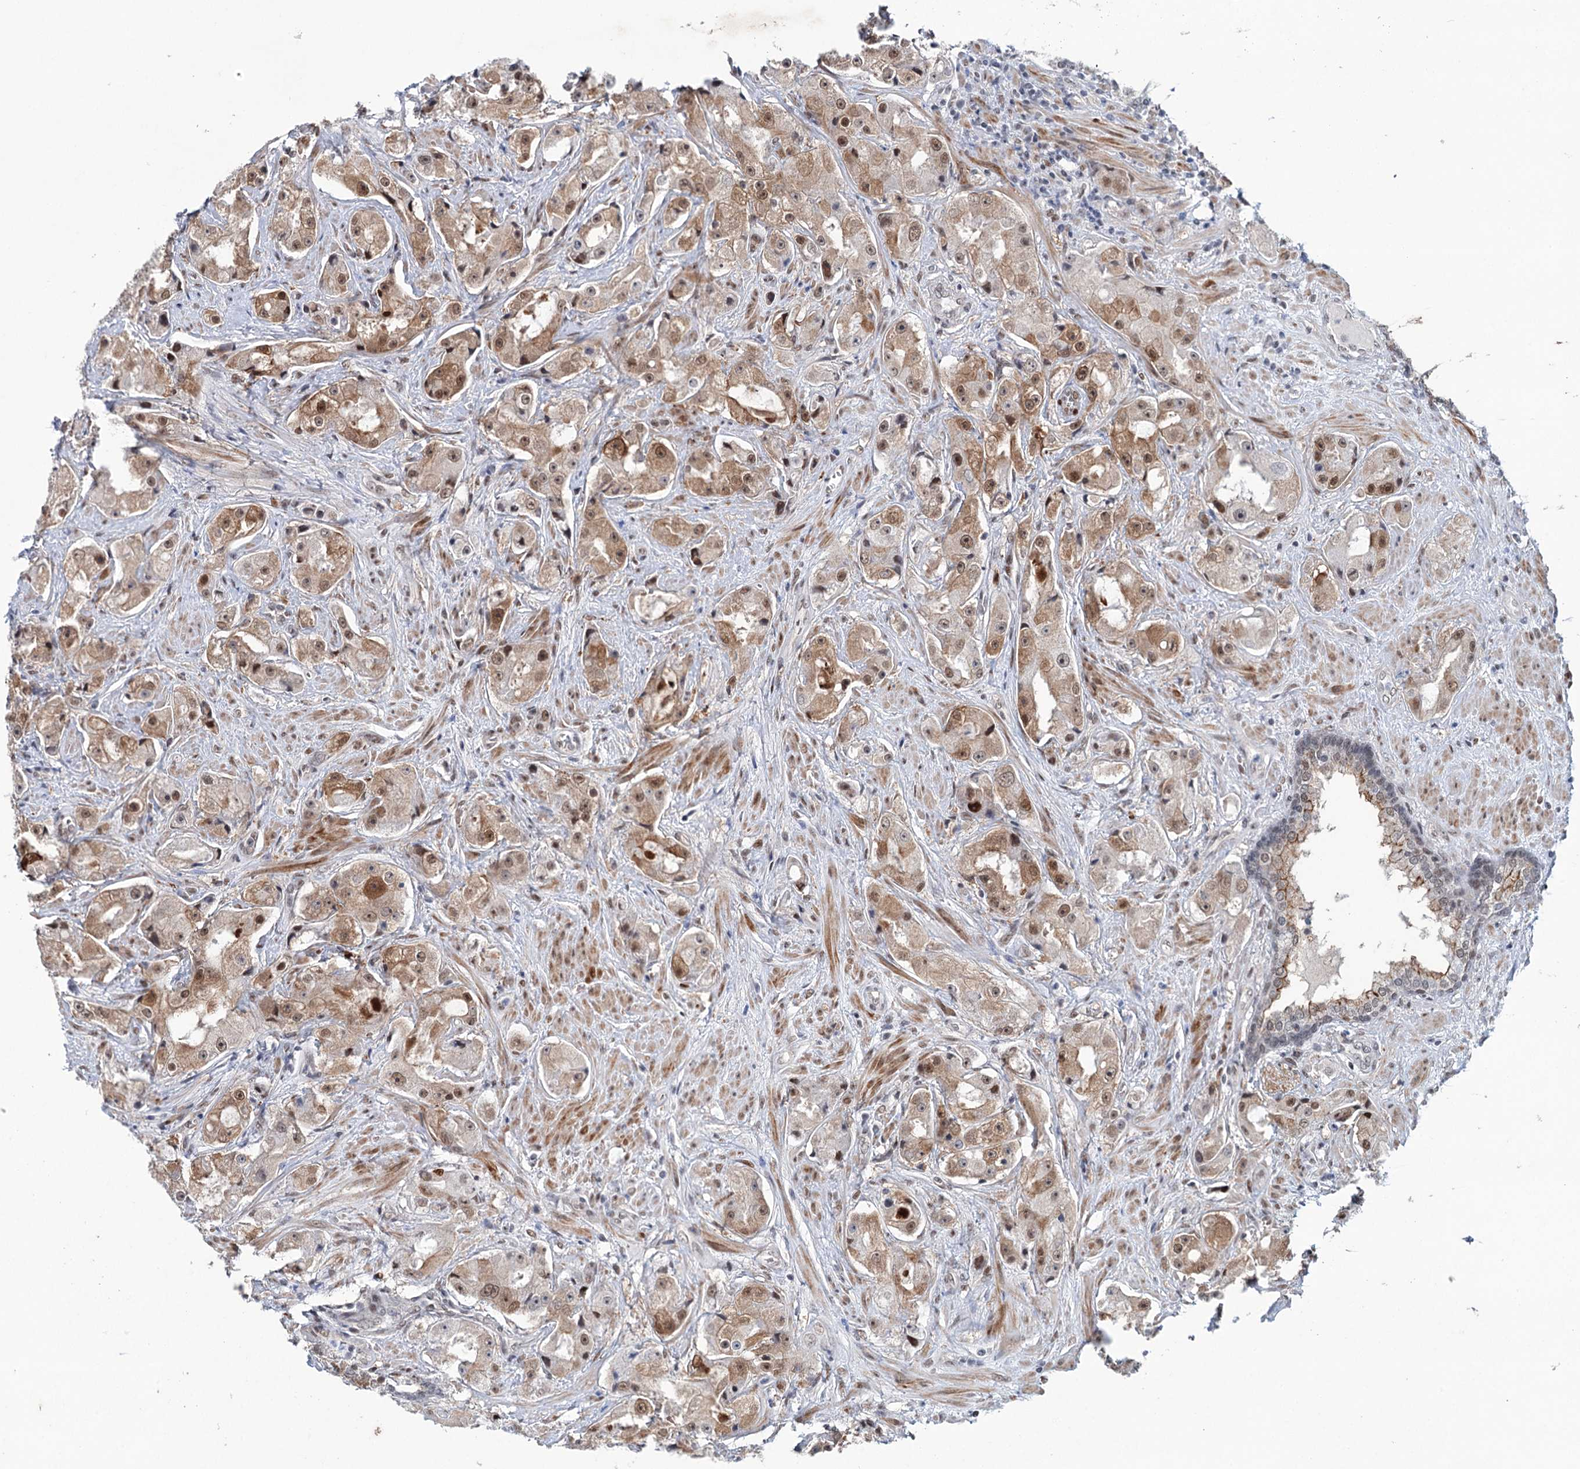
{"staining": {"intensity": "moderate", "quantity": ">75%", "location": "cytoplasmic/membranous,nuclear"}, "tissue": "prostate cancer", "cell_type": "Tumor cells", "image_type": "cancer", "snomed": [{"axis": "morphology", "description": "Adenocarcinoma, High grade"}, {"axis": "topography", "description": "Prostate"}], "caption": "An immunohistochemistry (IHC) histopathology image of neoplastic tissue is shown. Protein staining in brown labels moderate cytoplasmic/membranous and nuclear positivity in prostate cancer (high-grade adenocarcinoma) within tumor cells. Ihc stains the protein in brown and the nuclei are stained blue.", "gene": "FAM53A", "patient": {"sex": "male", "age": 73}}